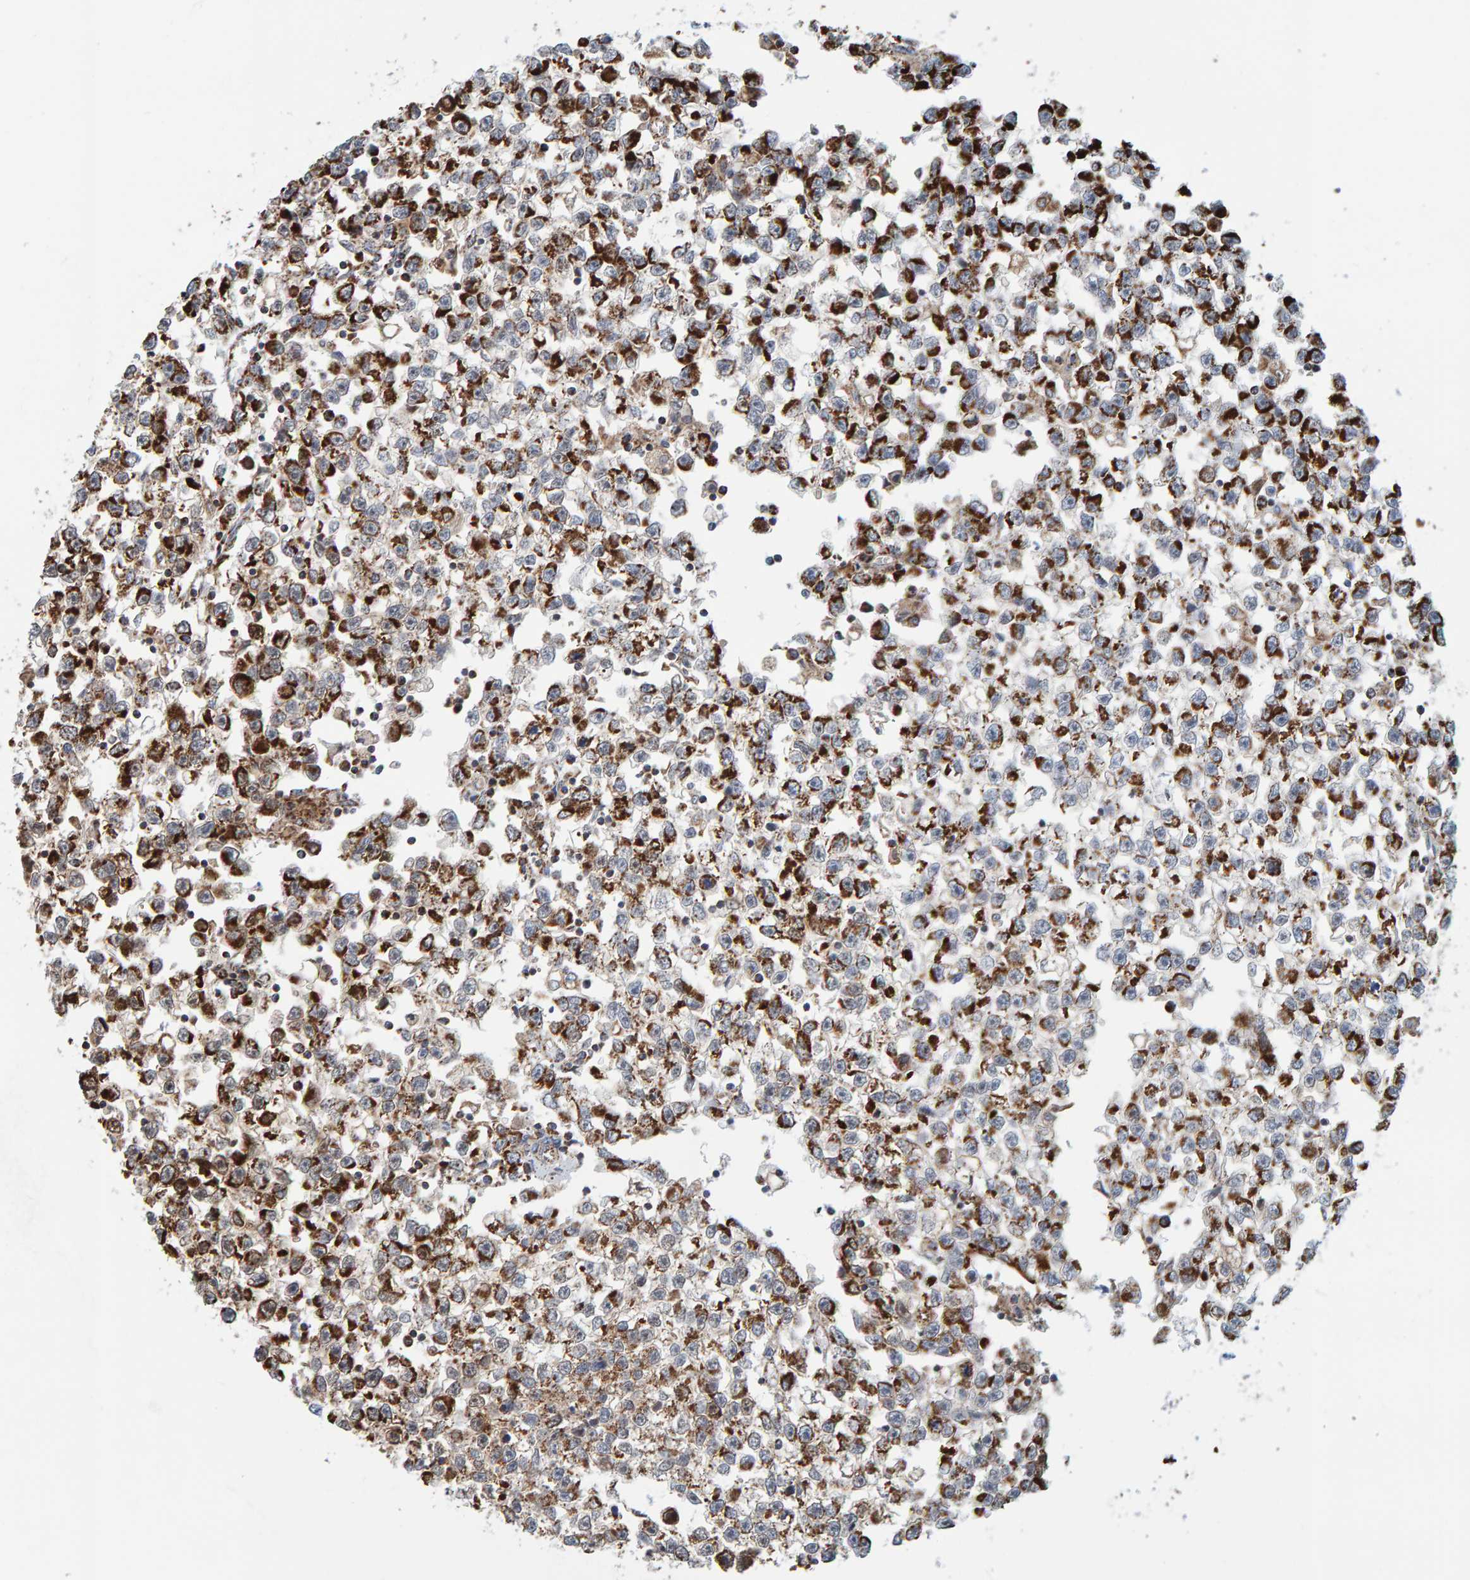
{"staining": {"intensity": "strong", "quantity": "25%-75%", "location": "cytoplasmic/membranous"}, "tissue": "testis cancer", "cell_type": "Tumor cells", "image_type": "cancer", "snomed": [{"axis": "morphology", "description": "Seminoma, NOS"}, {"axis": "morphology", "description": "Carcinoma, Embryonal, NOS"}, {"axis": "topography", "description": "Testis"}], "caption": "This is an image of immunohistochemistry (IHC) staining of seminoma (testis), which shows strong positivity in the cytoplasmic/membranous of tumor cells.", "gene": "MRPL45", "patient": {"sex": "male", "age": 51}}